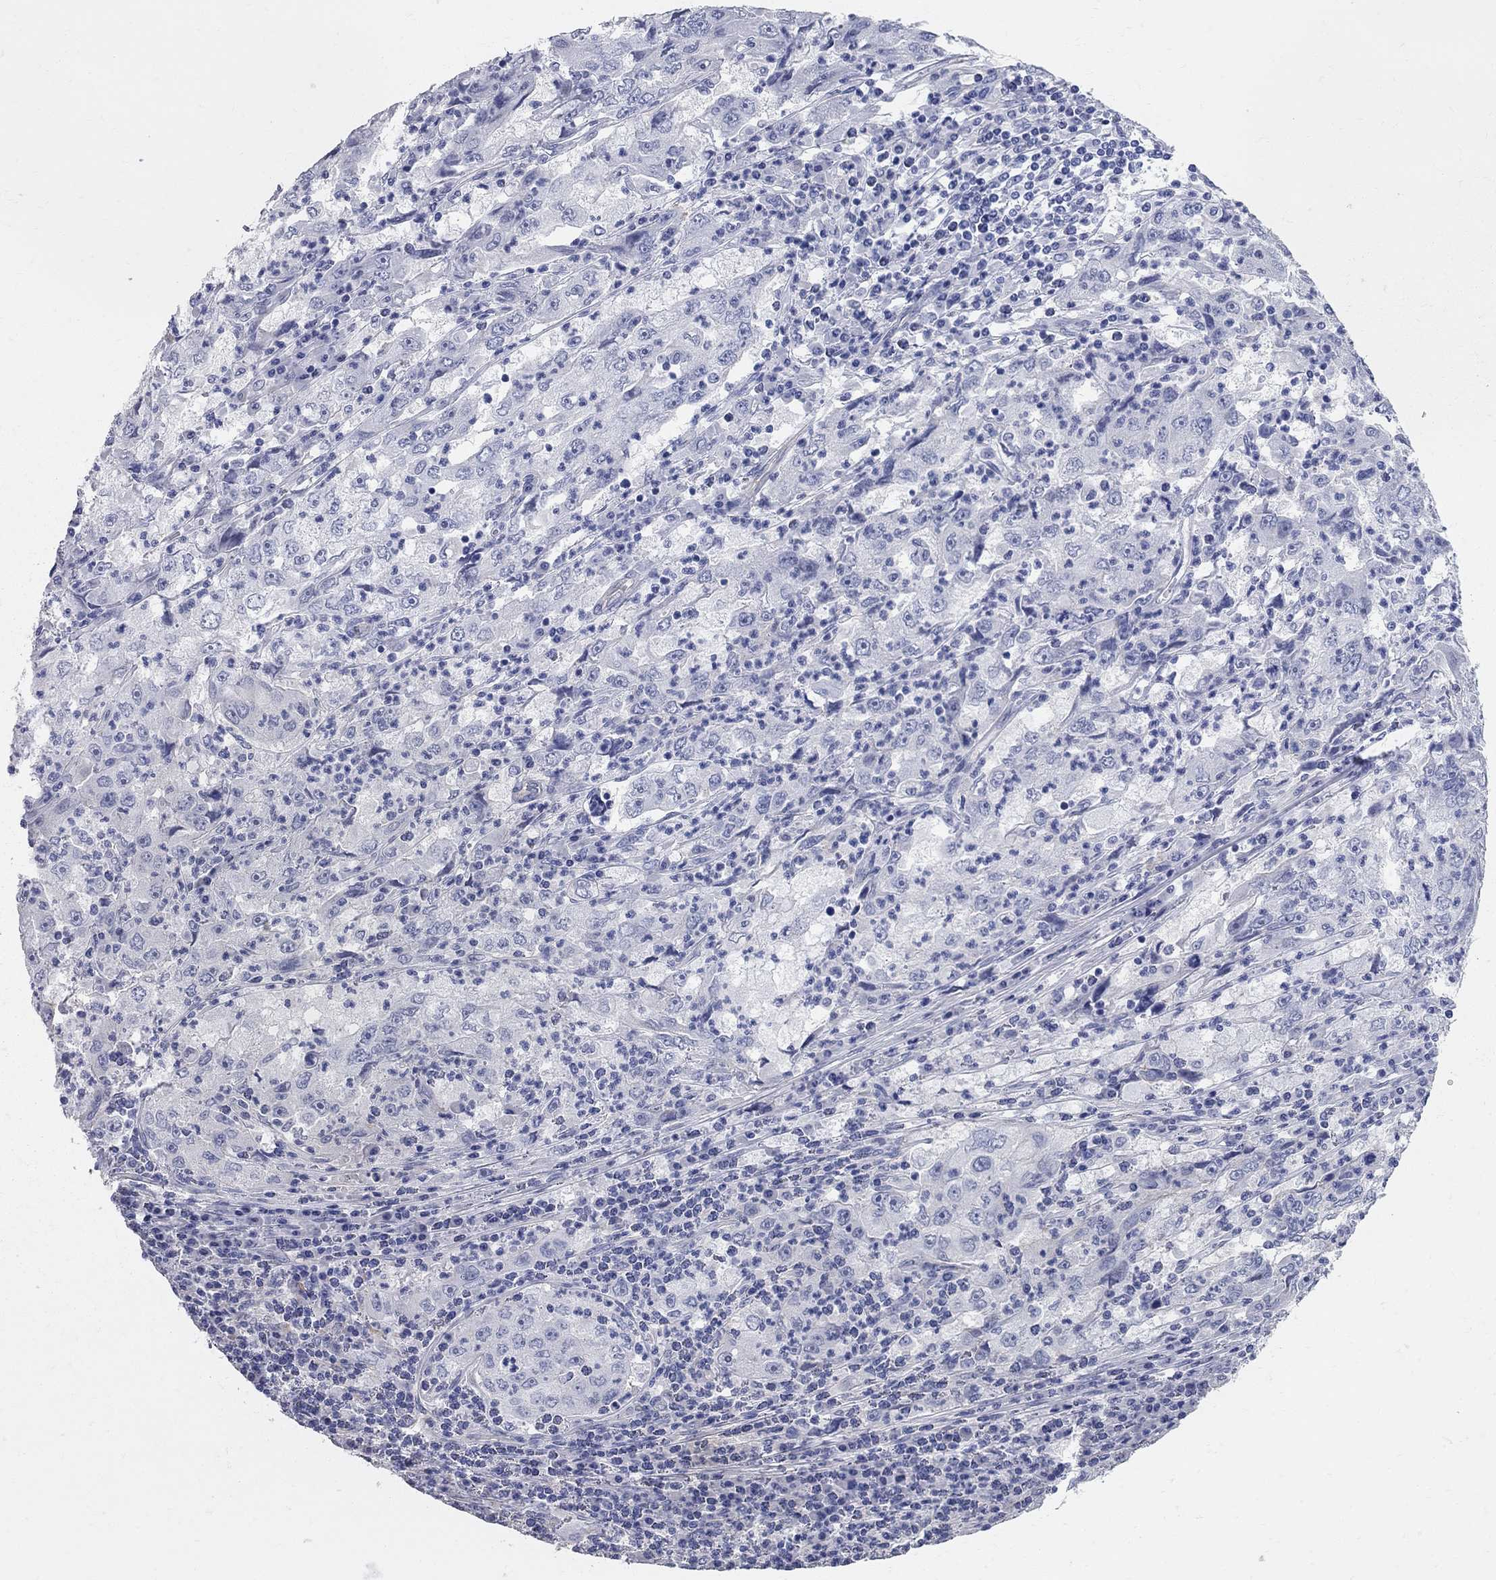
{"staining": {"intensity": "negative", "quantity": "none", "location": "none"}, "tissue": "cervical cancer", "cell_type": "Tumor cells", "image_type": "cancer", "snomed": [{"axis": "morphology", "description": "Squamous cell carcinoma, NOS"}, {"axis": "topography", "description": "Cervix"}], "caption": "Immunohistochemical staining of cervical cancer shows no significant expression in tumor cells.", "gene": "AOX1", "patient": {"sex": "female", "age": 36}}